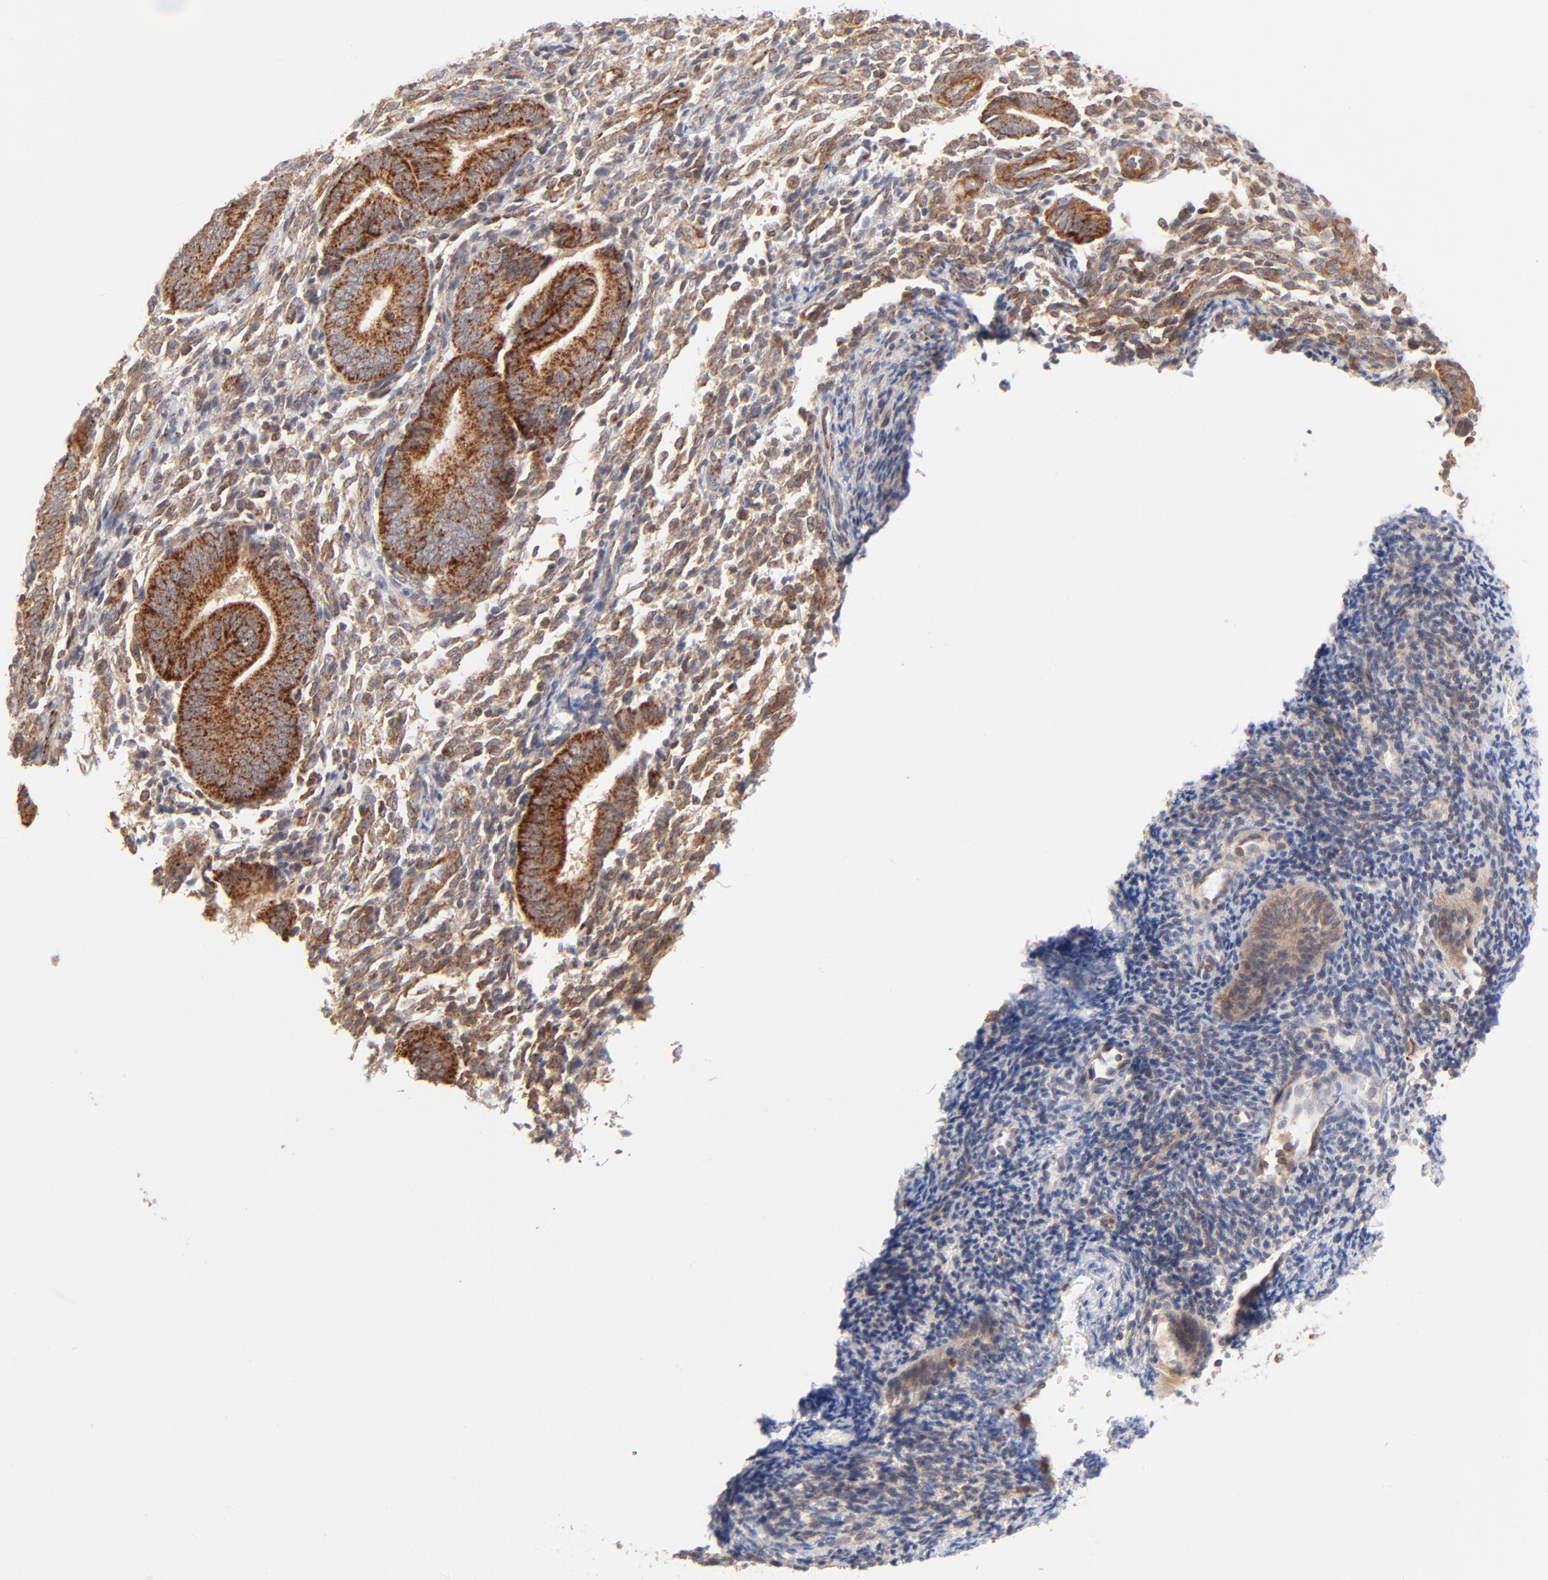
{"staining": {"intensity": "weak", "quantity": ">75%", "location": "cytoplasmic/membranous"}, "tissue": "endometrium", "cell_type": "Cells in endometrial stroma", "image_type": "normal", "snomed": [{"axis": "morphology", "description": "Normal tissue, NOS"}, {"axis": "topography", "description": "Uterus"}, {"axis": "topography", "description": "Endometrium"}], "caption": "Weak cytoplasmic/membranous protein expression is appreciated in about >75% of cells in endometrial stroma in endometrium.", "gene": "CSPG4", "patient": {"sex": "female", "age": 33}}